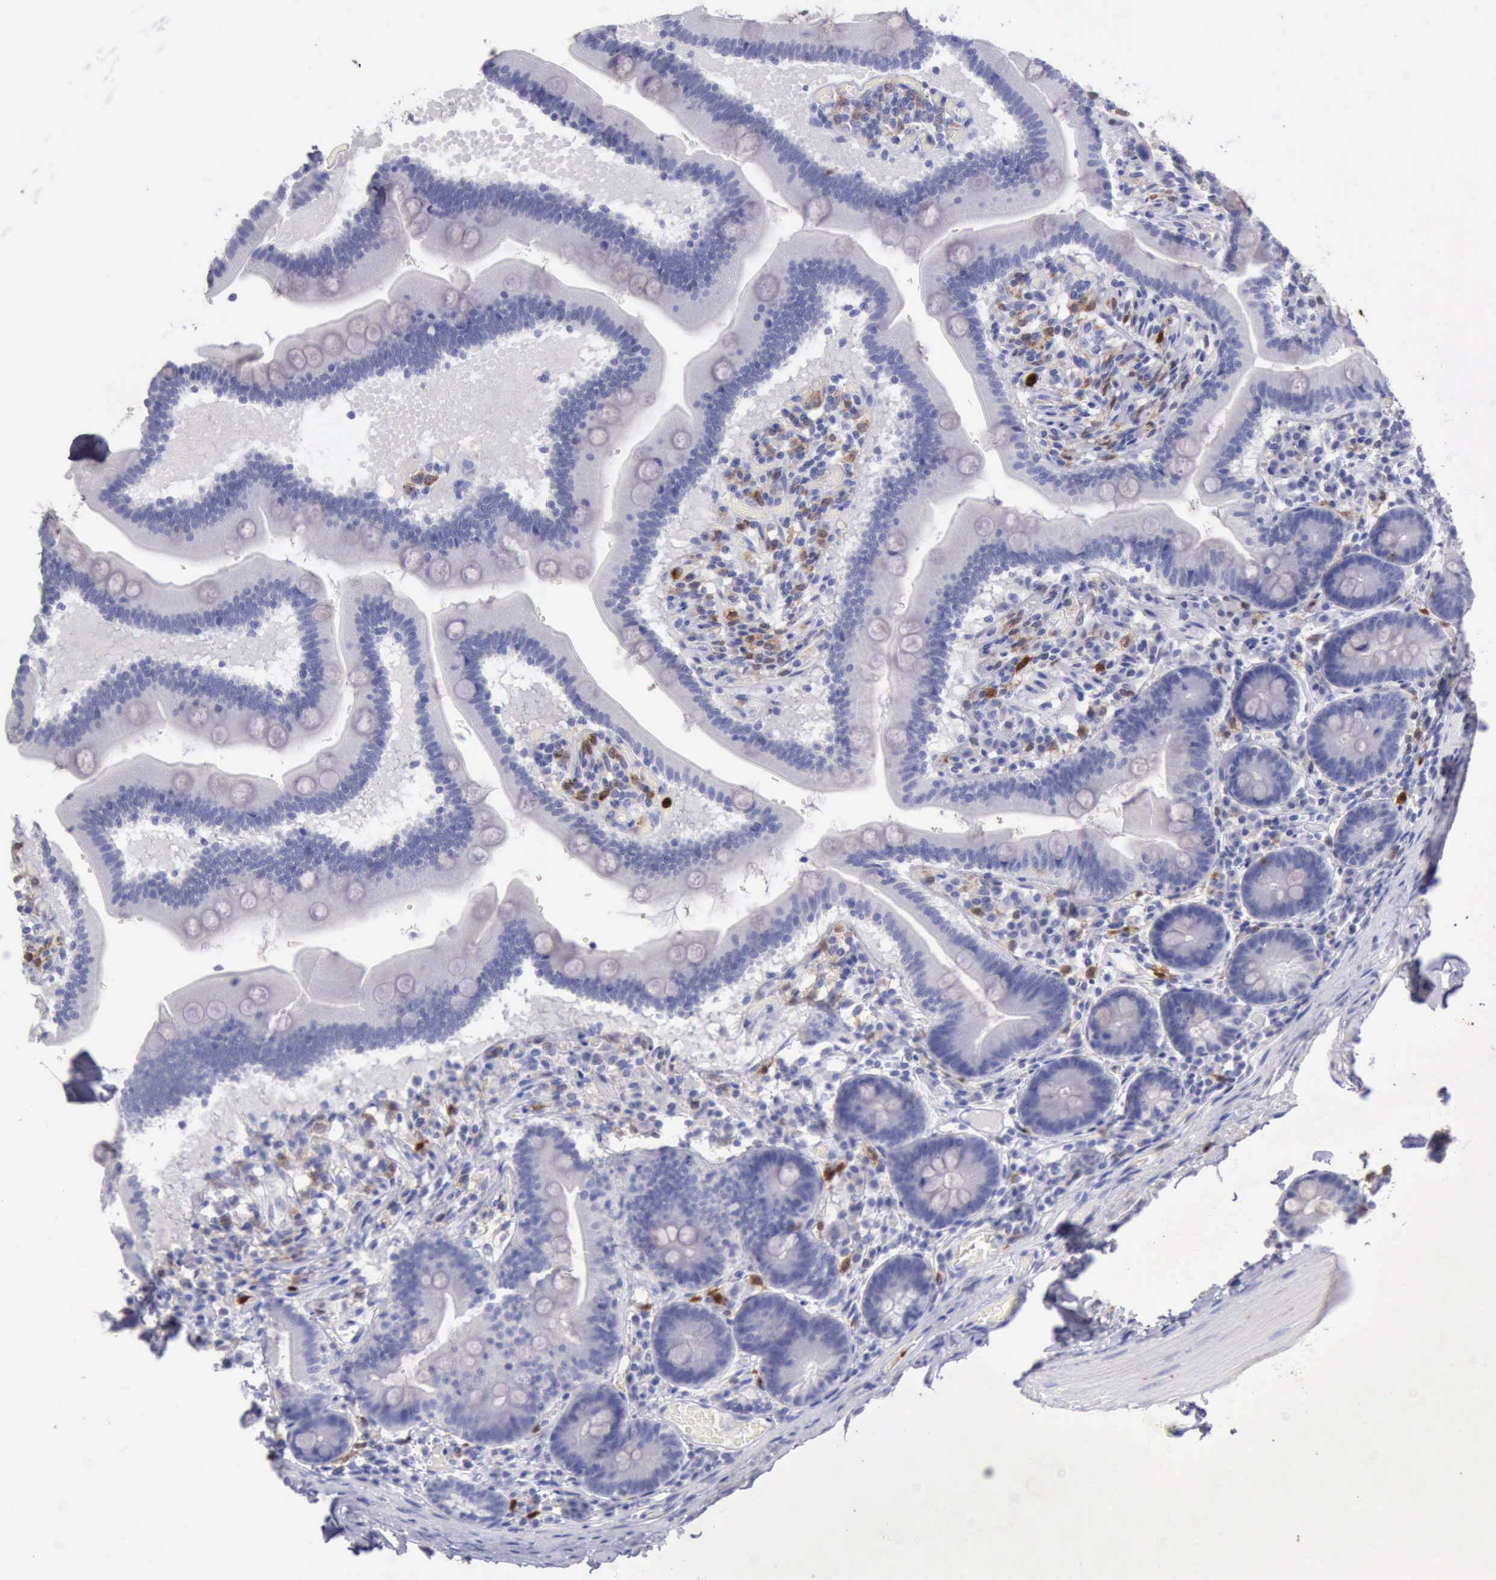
{"staining": {"intensity": "negative", "quantity": "none", "location": "none"}, "tissue": "duodenum", "cell_type": "Glandular cells", "image_type": "normal", "snomed": [{"axis": "morphology", "description": "Normal tissue, NOS"}, {"axis": "topography", "description": "Duodenum"}], "caption": "Immunohistochemistry (IHC) image of benign duodenum: duodenum stained with DAB shows no significant protein positivity in glandular cells.", "gene": "CSTA", "patient": {"sex": "male", "age": 66}}